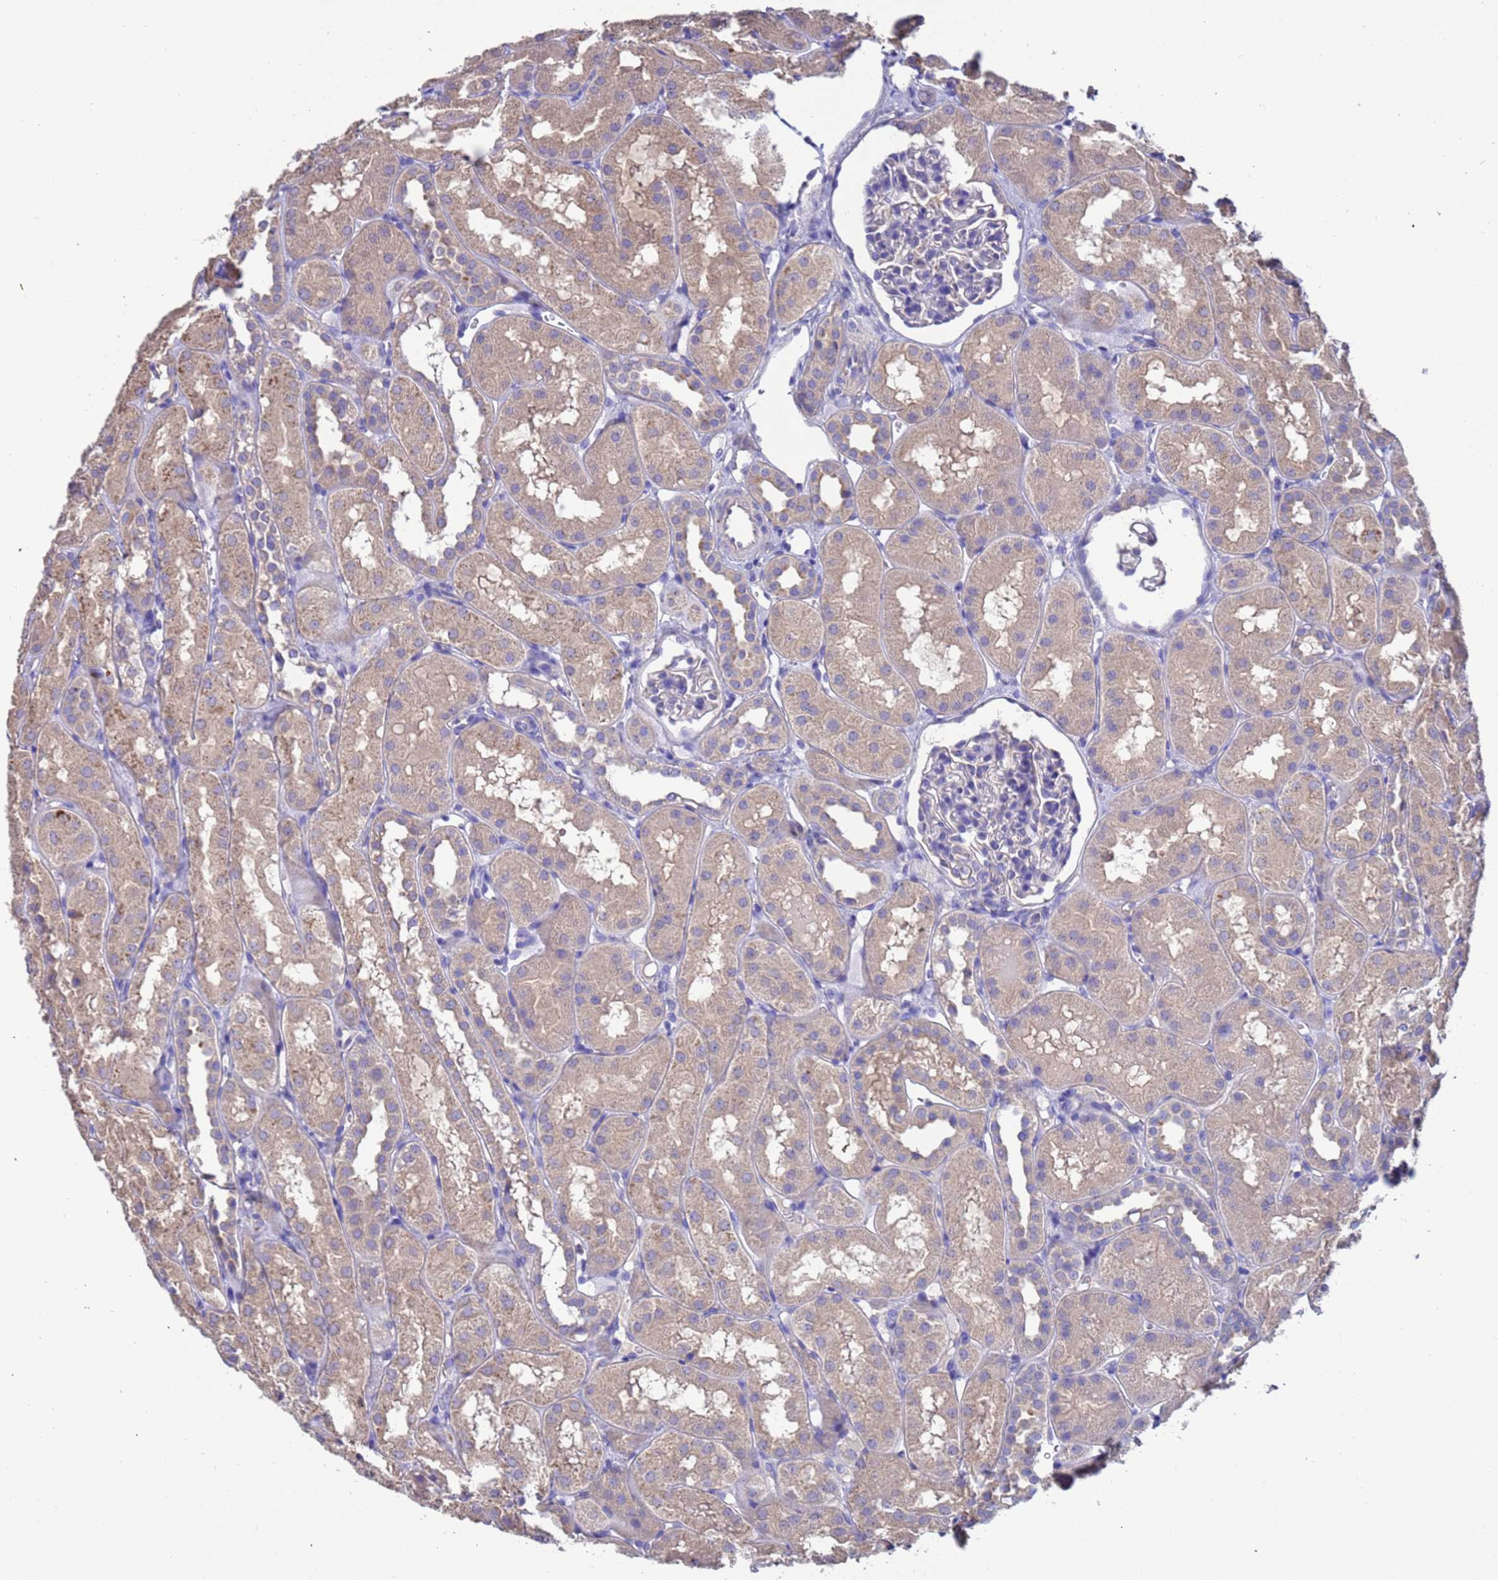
{"staining": {"intensity": "negative", "quantity": "none", "location": "none"}, "tissue": "kidney", "cell_type": "Cells in glomeruli", "image_type": "normal", "snomed": [{"axis": "morphology", "description": "Normal tissue, NOS"}, {"axis": "topography", "description": "Kidney"}, {"axis": "topography", "description": "Urinary bladder"}], "caption": "Protein analysis of normal kidney displays no significant expression in cells in glomeruli.", "gene": "SRL", "patient": {"sex": "male", "age": 16}}